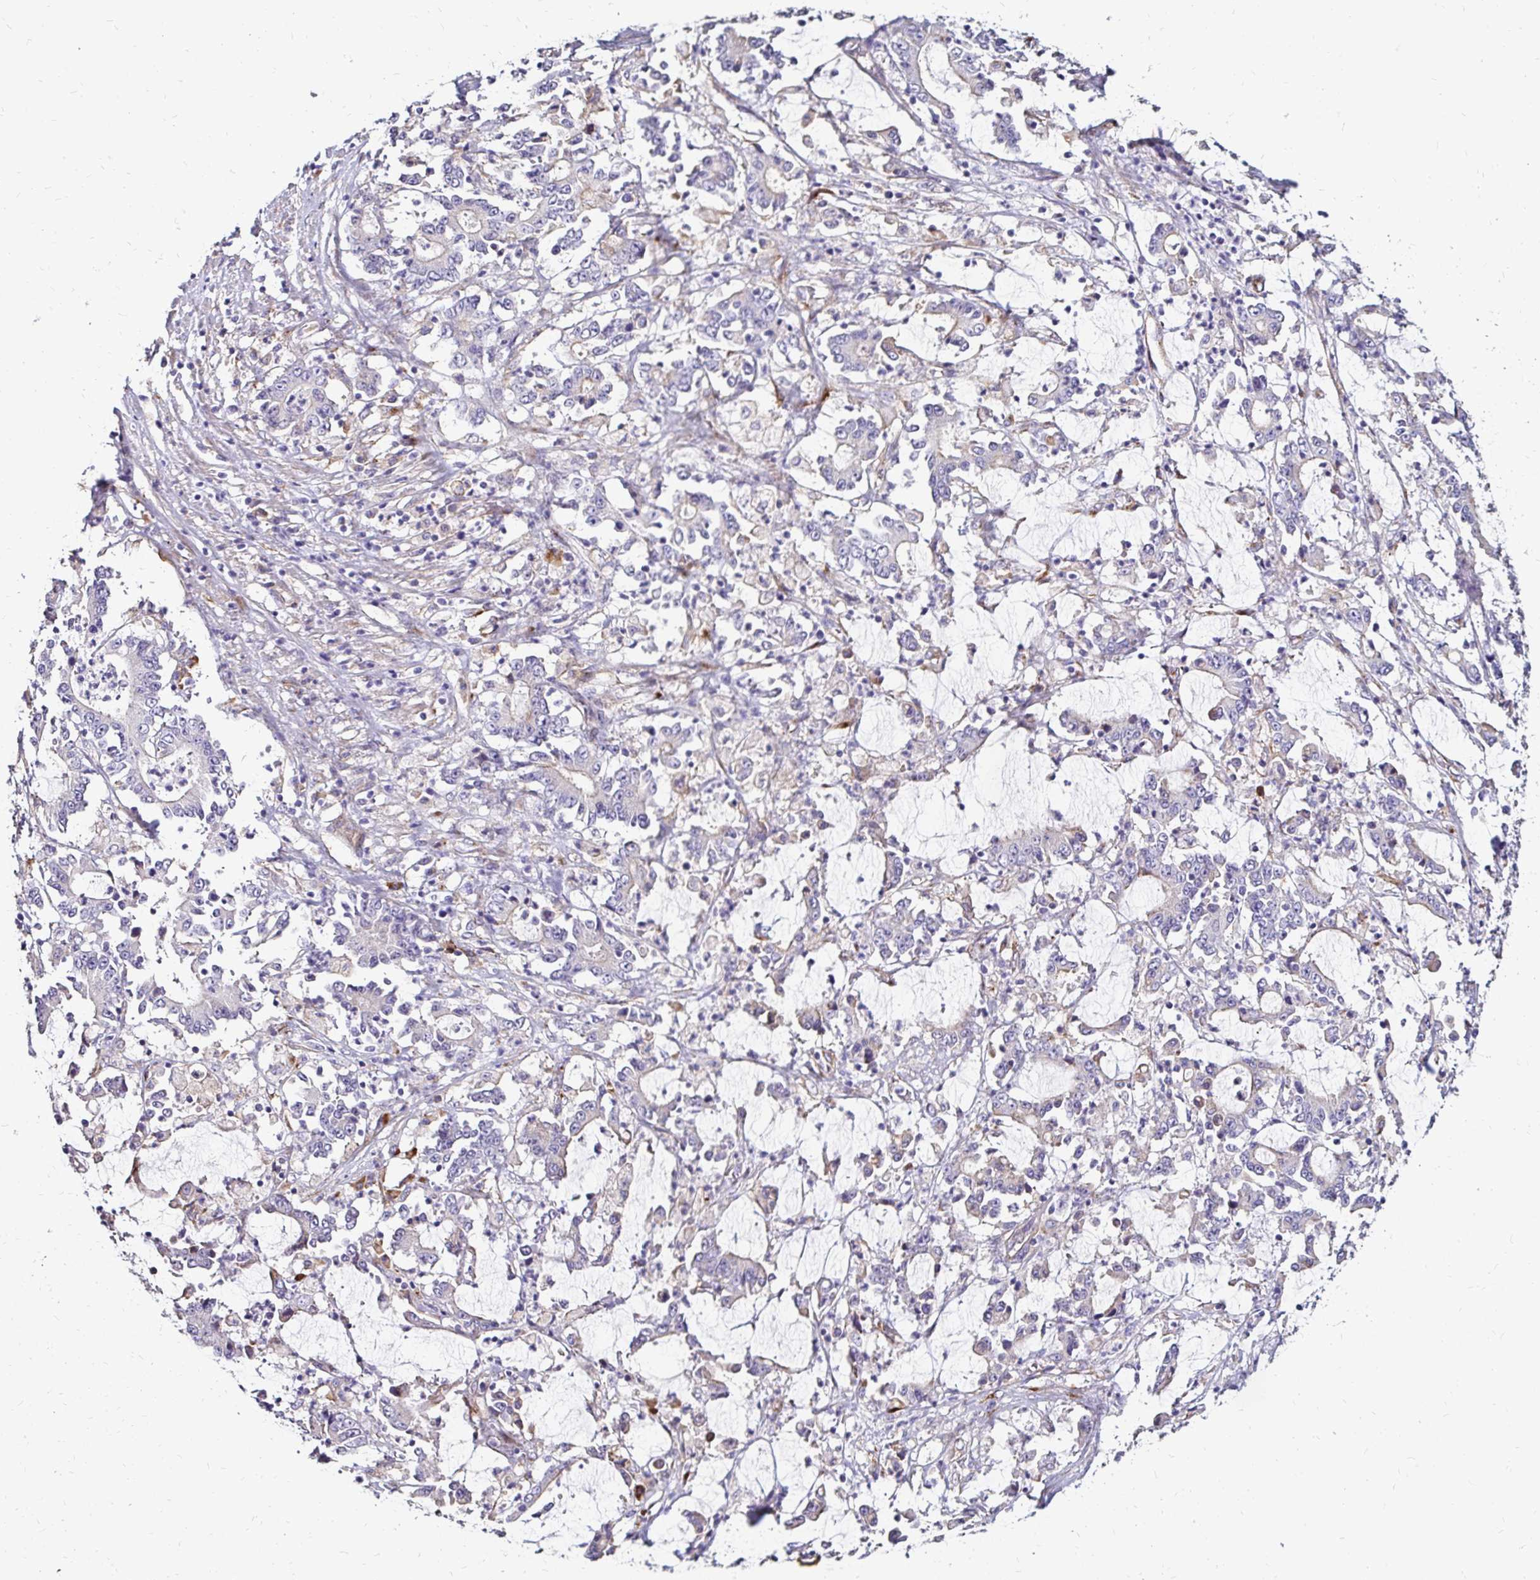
{"staining": {"intensity": "negative", "quantity": "none", "location": "none"}, "tissue": "stomach cancer", "cell_type": "Tumor cells", "image_type": "cancer", "snomed": [{"axis": "morphology", "description": "Adenocarcinoma, NOS"}, {"axis": "topography", "description": "Stomach, upper"}], "caption": "There is no significant staining in tumor cells of stomach cancer (adenocarcinoma).", "gene": "PRIMA1", "patient": {"sex": "male", "age": 68}}